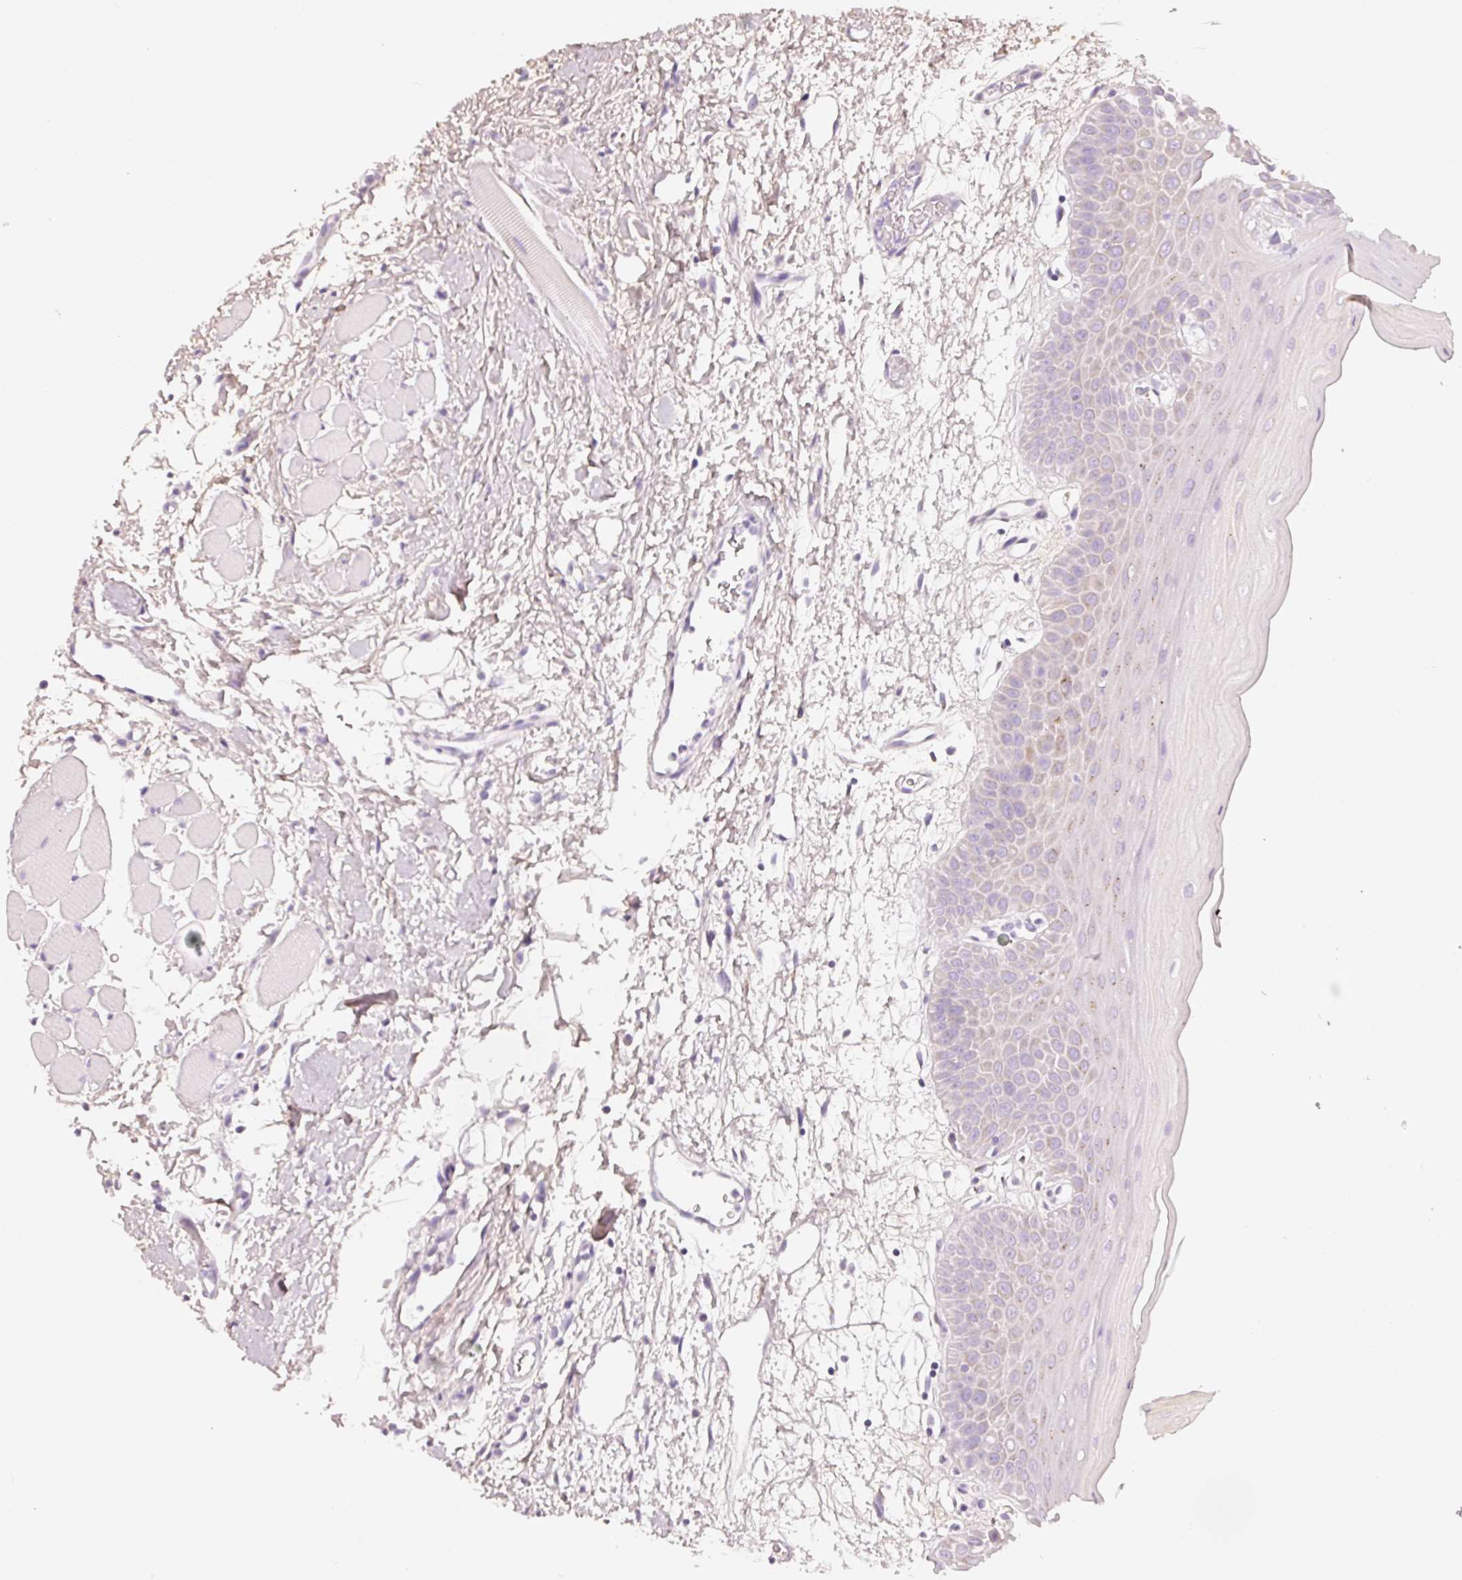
{"staining": {"intensity": "weak", "quantity": "<25%", "location": "cytoplasmic/membranous"}, "tissue": "oral mucosa", "cell_type": "Squamous epithelial cells", "image_type": "normal", "snomed": [{"axis": "morphology", "description": "Normal tissue, NOS"}, {"axis": "topography", "description": "Oral tissue"}, {"axis": "topography", "description": "Tounge, NOS"}], "caption": "Immunohistochemistry (IHC) of normal human oral mucosa displays no staining in squamous epithelial cells.", "gene": "PDXDC1", "patient": {"sex": "female", "age": 59}}